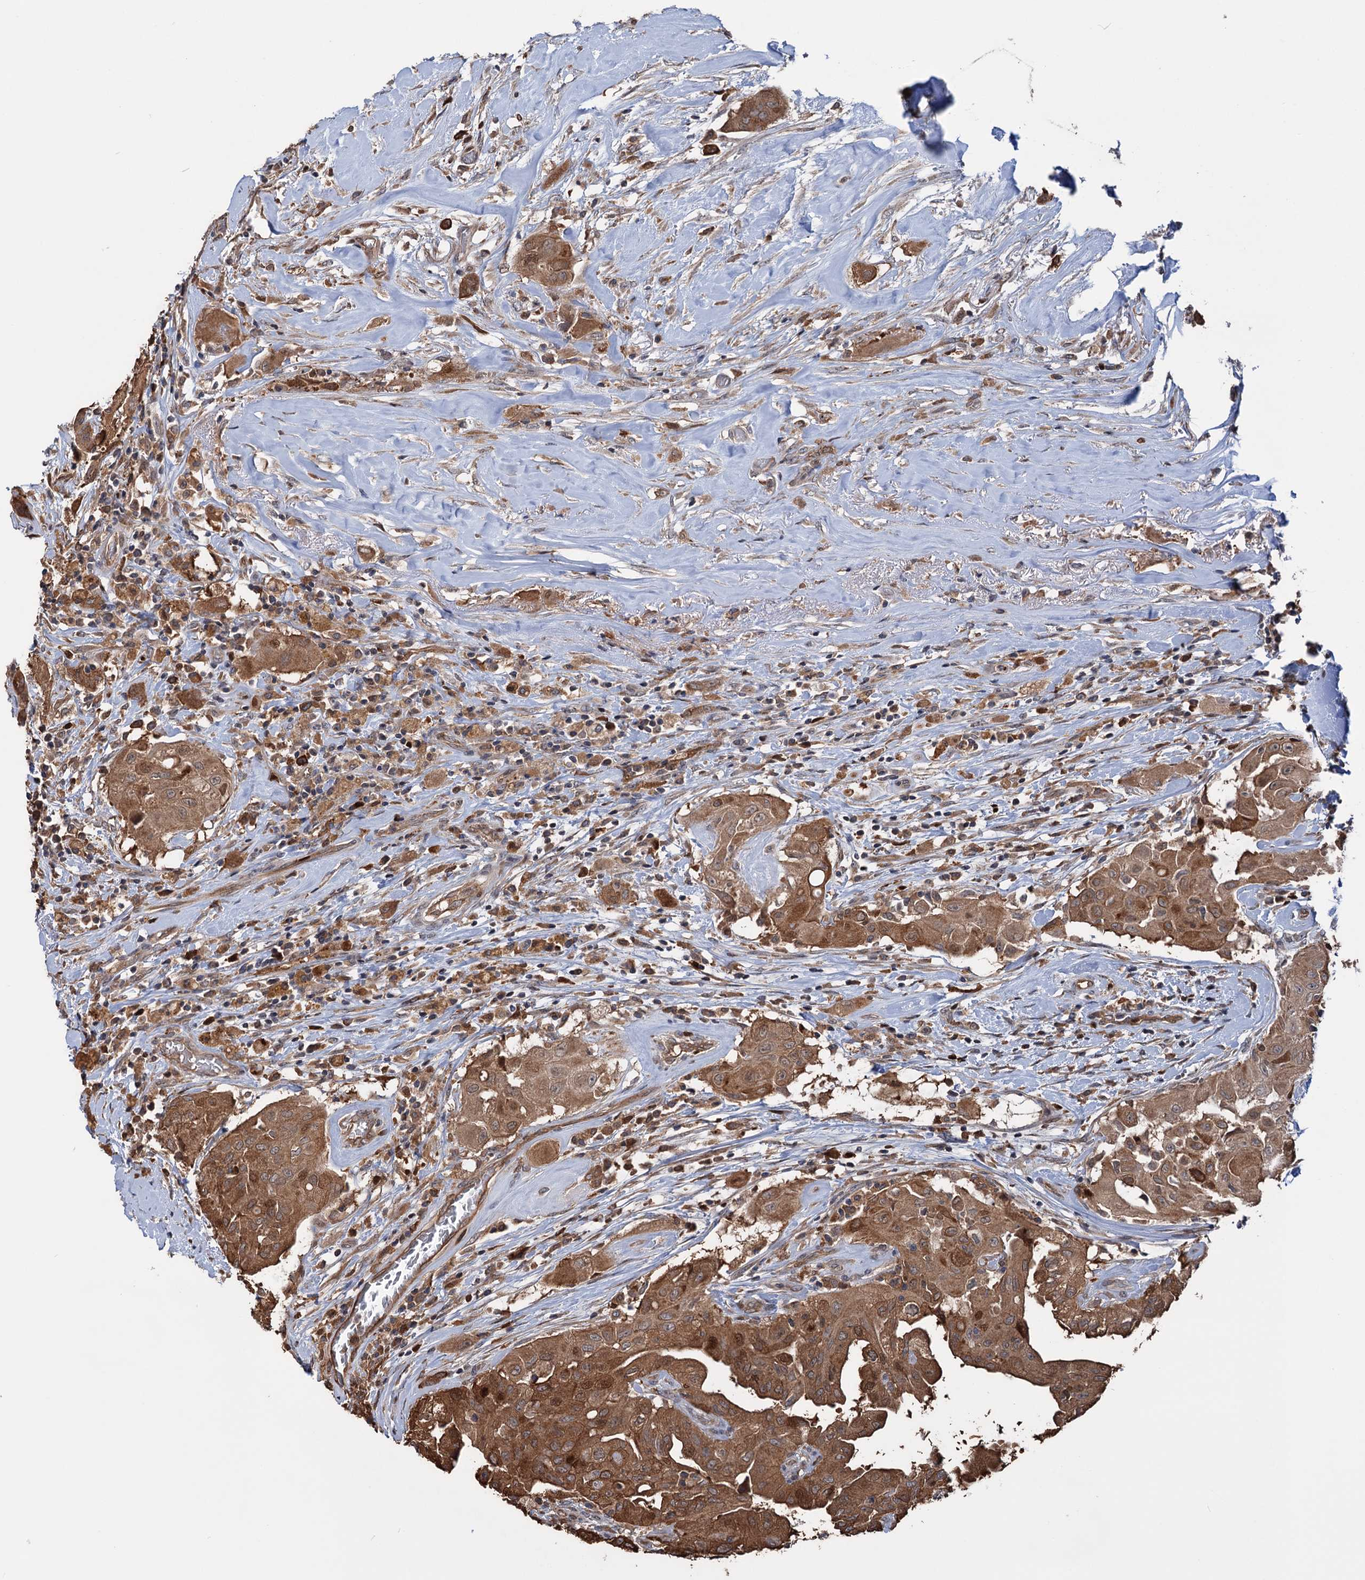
{"staining": {"intensity": "strong", "quantity": ">75%", "location": "cytoplasmic/membranous,nuclear"}, "tissue": "thyroid cancer", "cell_type": "Tumor cells", "image_type": "cancer", "snomed": [{"axis": "morphology", "description": "Papillary adenocarcinoma, NOS"}, {"axis": "topography", "description": "Thyroid gland"}], "caption": "Thyroid cancer was stained to show a protein in brown. There is high levels of strong cytoplasmic/membranous and nuclear staining in about >75% of tumor cells.", "gene": "NCAPD2", "patient": {"sex": "female", "age": 59}}